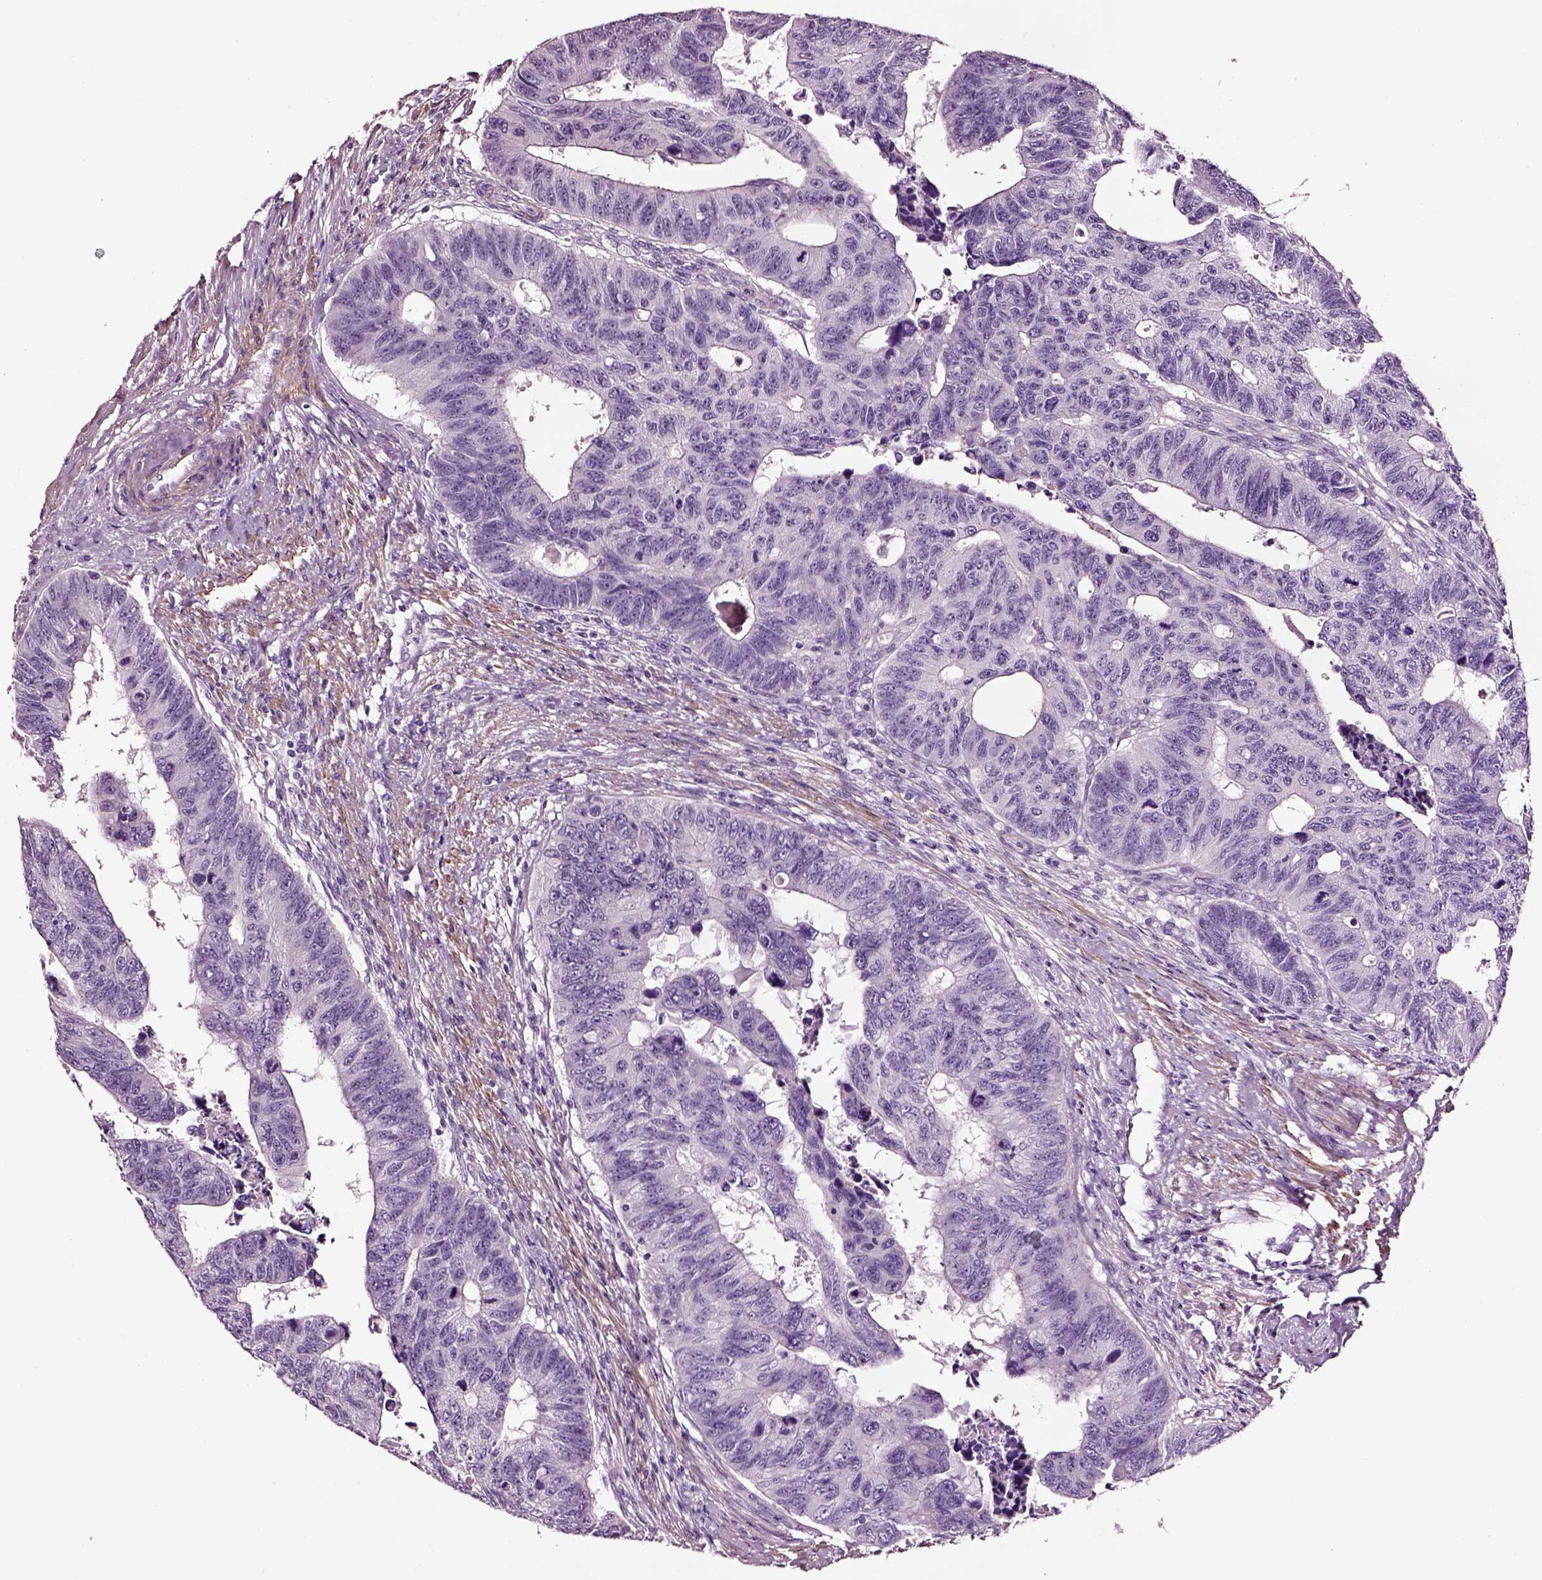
{"staining": {"intensity": "negative", "quantity": "none", "location": "none"}, "tissue": "colorectal cancer", "cell_type": "Tumor cells", "image_type": "cancer", "snomed": [{"axis": "morphology", "description": "Adenocarcinoma, NOS"}, {"axis": "topography", "description": "Rectum"}], "caption": "Tumor cells are negative for protein expression in human adenocarcinoma (colorectal).", "gene": "SOX10", "patient": {"sex": "female", "age": 85}}